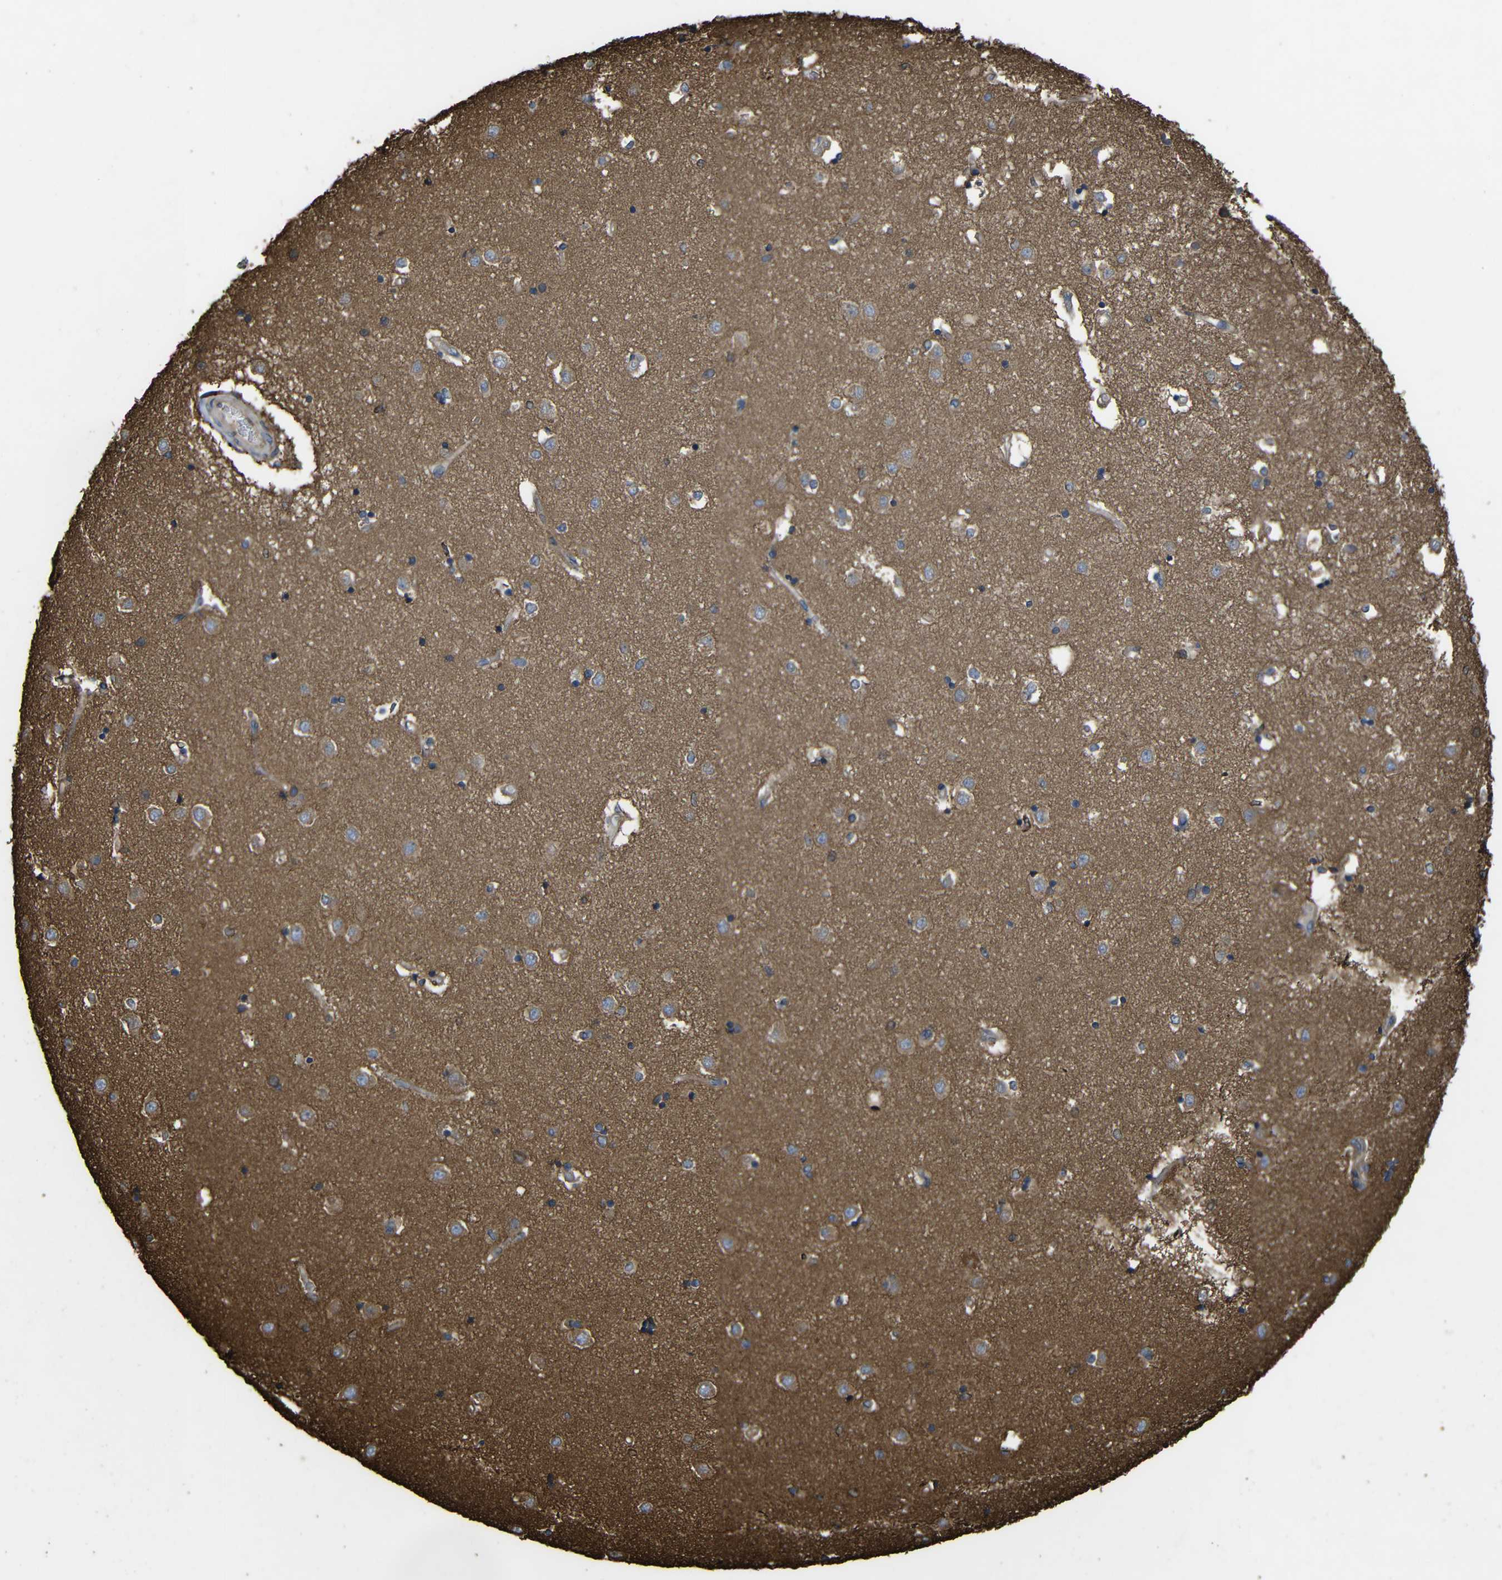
{"staining": {"intensity": "moderate", "quantity": "<25%", "location": "cytoplasmic/membranous"}, "tissue": "caudate", "cell_type": "Glial cells", "image_type": "normal", "snomed": [{"axis": "morphology", "description": "Normal tissue, NOS"}, {"axis": "topography", "description": "Lateral ventricle wall"}], "caption": "Immunohistochemical staining of benign caudate displays moderate cytoplasmic/membranous protein positivity in approximately <25% of glial cells. The staining was performed using DAB, with brown indicating positive protein expression. Nuclei are stained blue with hematoxylin.", "gene": "TREM2", "patient": {"sex": "female", "age": 54}}